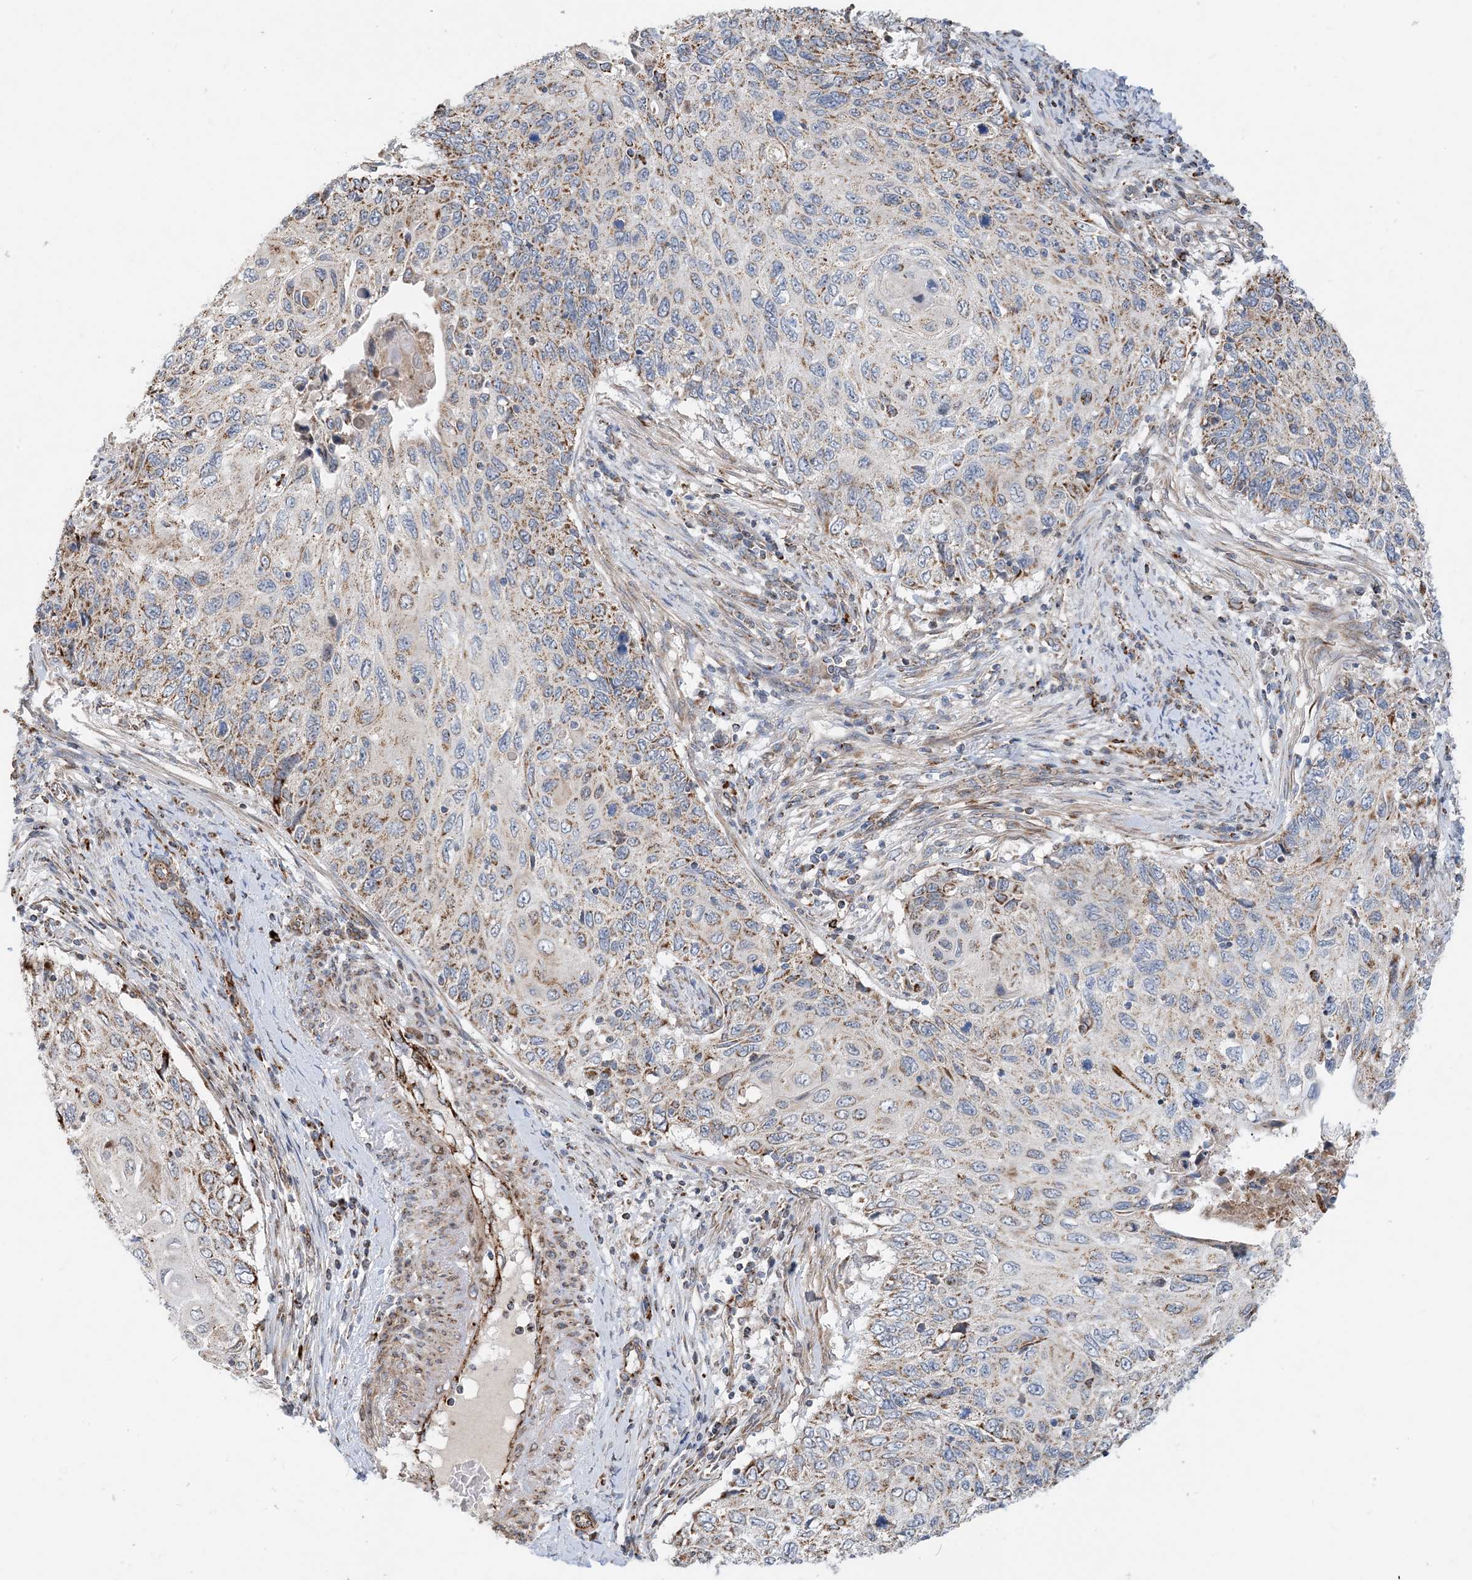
{"staining": {"intensity": "moderate", "quantity": "25%-75%", "location": "cytoplasmic/membranous"}, "tissue": "cervical cancer", "cell_type": "Tumor cells", "image_type": "cancer", "snomed": [{"axis": "morphology", "description": "Squamous cell carcinoma, NOS"}, {"axis": "topography", "description": "Cervix"}], "caption": "Immunohistochemistry of human cervical squamous cell carcinoma reveals medium levels of moderate cytoplasmic/membranous positivity in approximately 25%-75% of tumor cells. The staining was performed using DAB (3,3'-diaminobenzidine) to visualize the protein expression in brown, while the nuclei were stained in blue with hematoxylin (Magnification: 20x).", "gene": "PCDHGA1", "patient": {"sex": "female", "age": 70}}